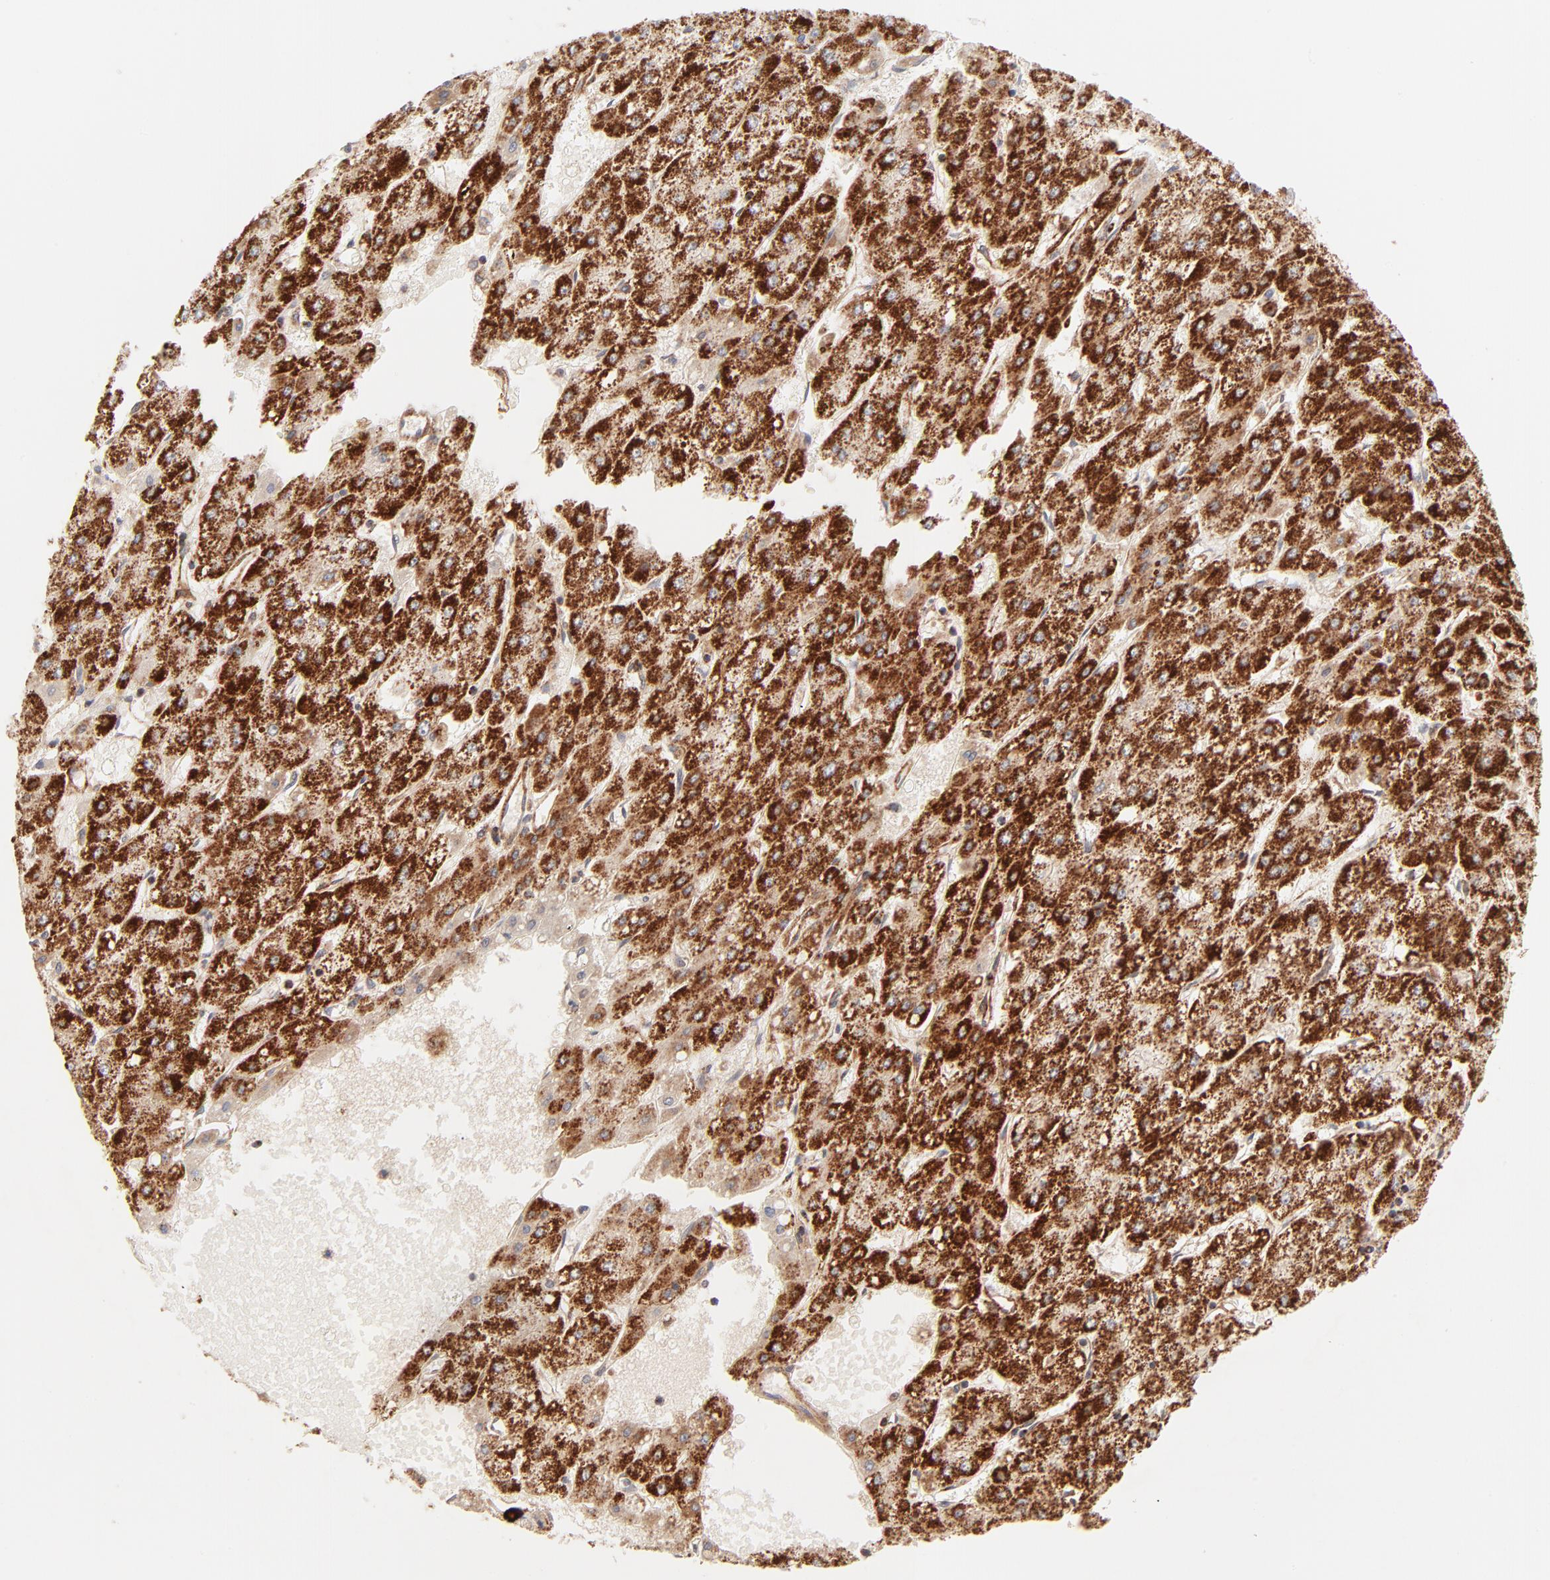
{"staining": {"intensity": "strong", "quantity": ">75%", "location": "cytoplasmic/membranous"}, "tissue": "liver cancer", "cell_type": "Tumor cells", "image_type": "cancer", "snomed": [{"axis": "morphology", "description": "Carcinoma, Hepatocellular, NOS"}, {"axis": "topography", "description": "Liver"}], "caption": "Liver hepatocellular carcinoma stained with immunohistochemistry reveals strong cytoplasmic/membranous expression in about >75% of tumor cells.", "gene": "CSPG4", "patient": {"sex": "female", "age": 52}}